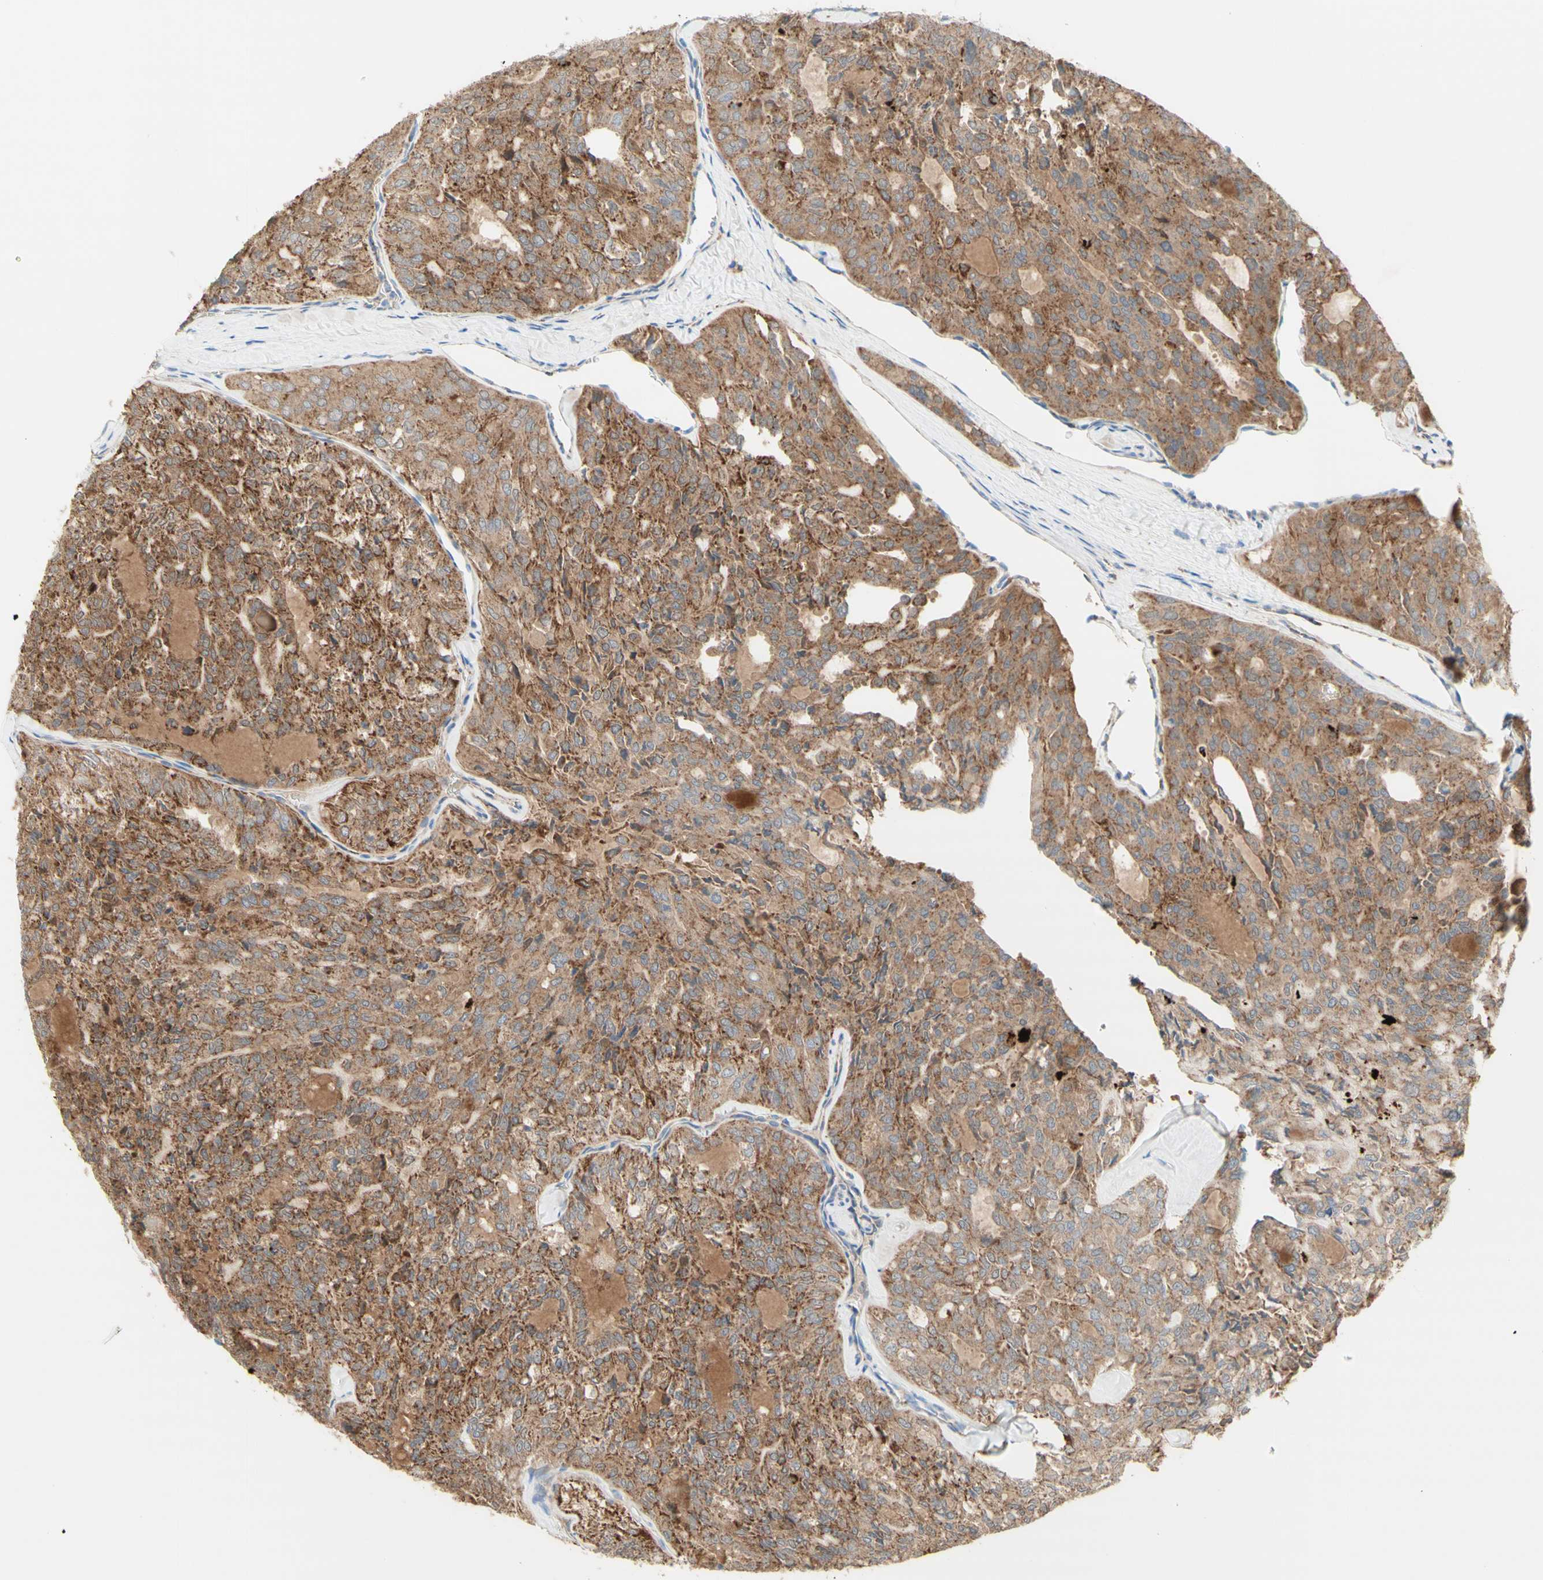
{"staining": {"intensity": "moderate", "quantity": ">75%", "location": "cytoplasmic/membranous"}, "tissue": "thyroid cancer", "cell_type": "Tumor cells", "image_type": "cancer", "snomed": [{"axis": "morphology", "description": "Follicular adenoma carcinoma, NOS"}, {"axis": "topography", "description": "Thyroid gland"}], "caption": "A brown stain labels moderate cytoplasmic/membranous staining of a protein in thyroid cancer (follicular adenoma carcinoma) tumor cells. (Brightfield microscopy of DAB IHC at high magnification).", "gene": "URB2", "patient": {"sex": "male", "age": 75}}